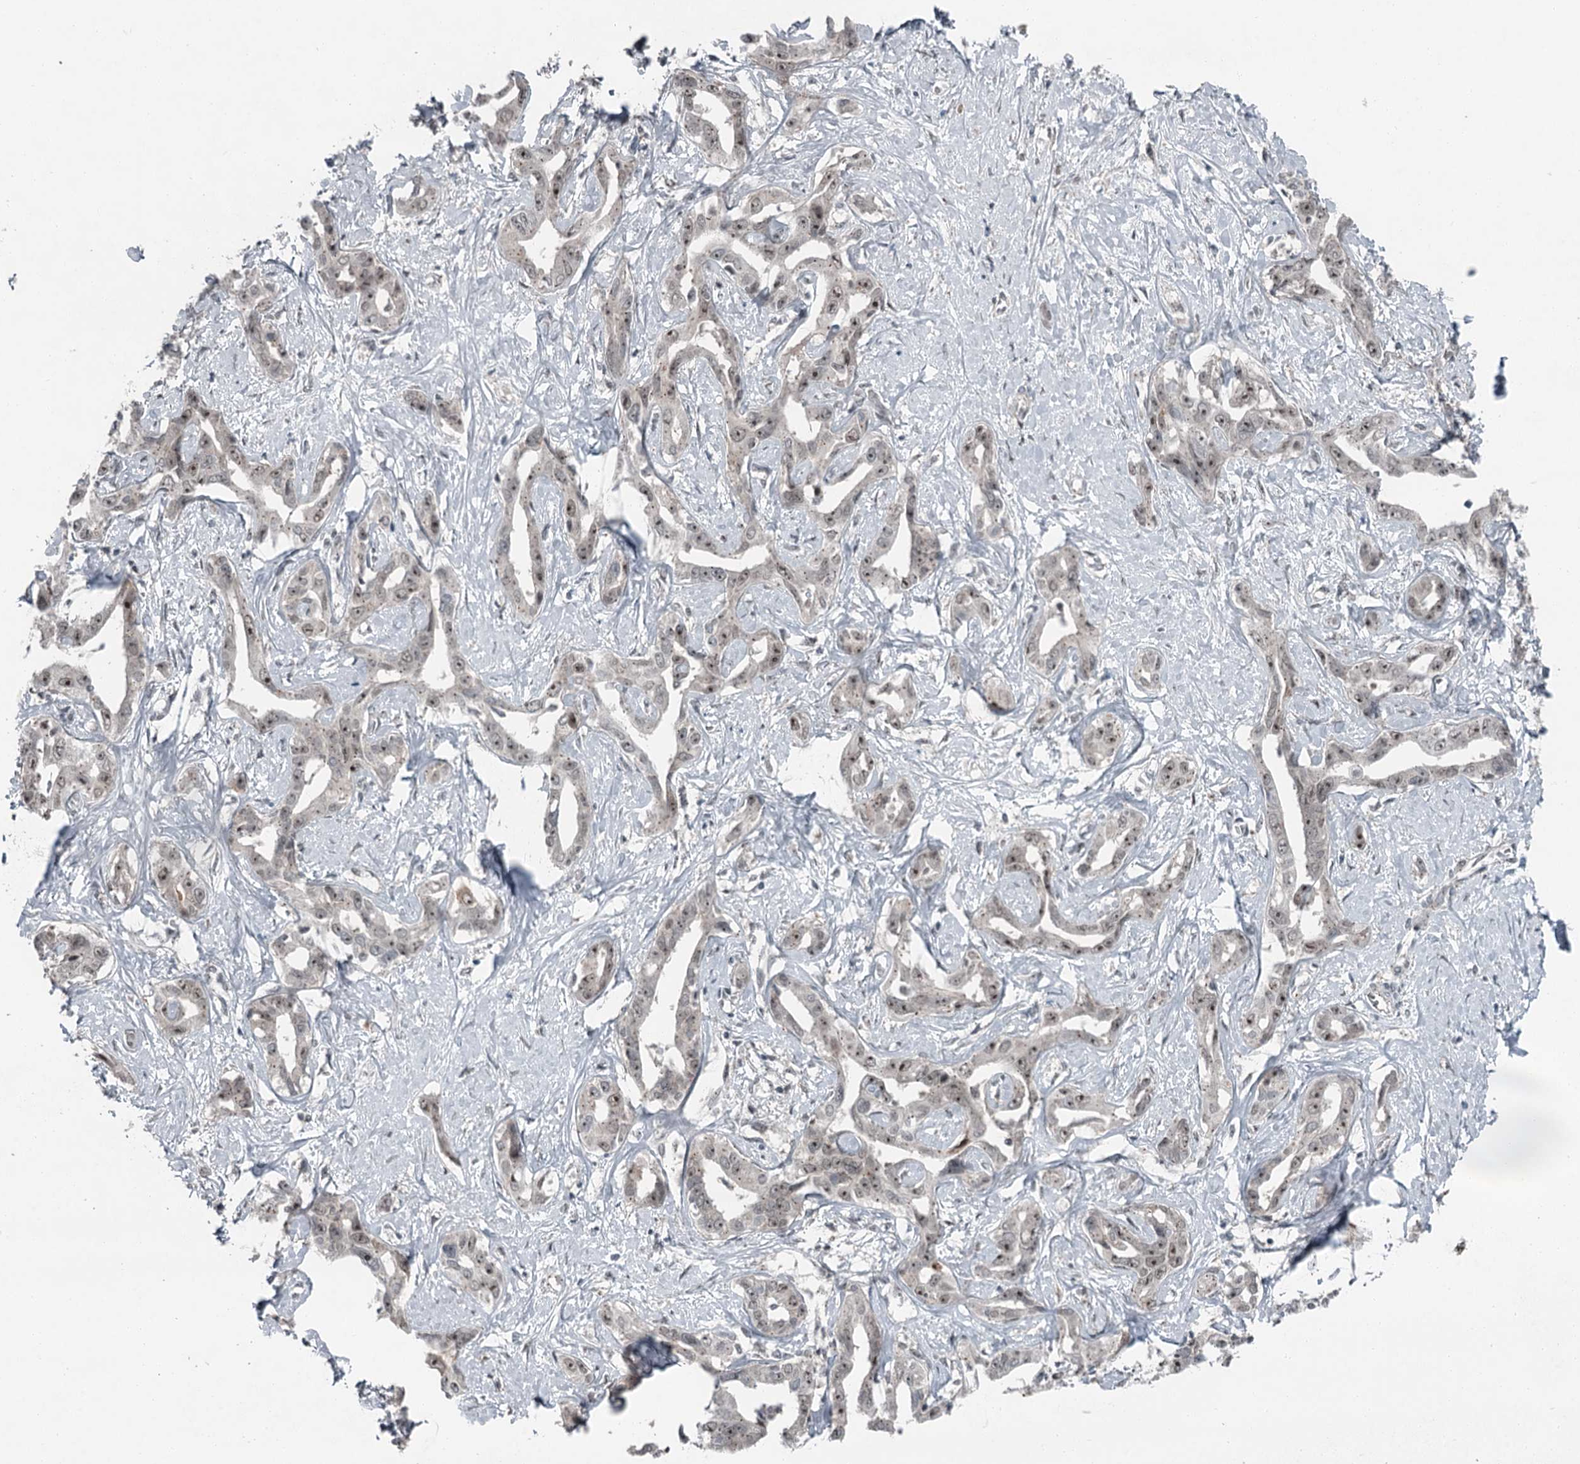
{"staining": {"intensity": "weak", "quantity": ">75%", "location": "nuclear"}, "tissue": "liver cancer", "cell_type": "Tumor cells", "image_type": "cancer", "snomed": [{"axis": "morphology", "description": "Cholangiocarcinoma"}, {"axis": "topography", "description": "Liver"}], "caption": "A micrograph of liver cancer (cholangiocarcinoma) stained for a protein demonstrates weak nuclear brown staining in tumor cells. Using DAB (brown) and hematoxylin (blue) stains, captured at high magnification using brightfield microscopy.", "gene": "EXOSC1", "patient": {"sex": "male", "age": 59}}